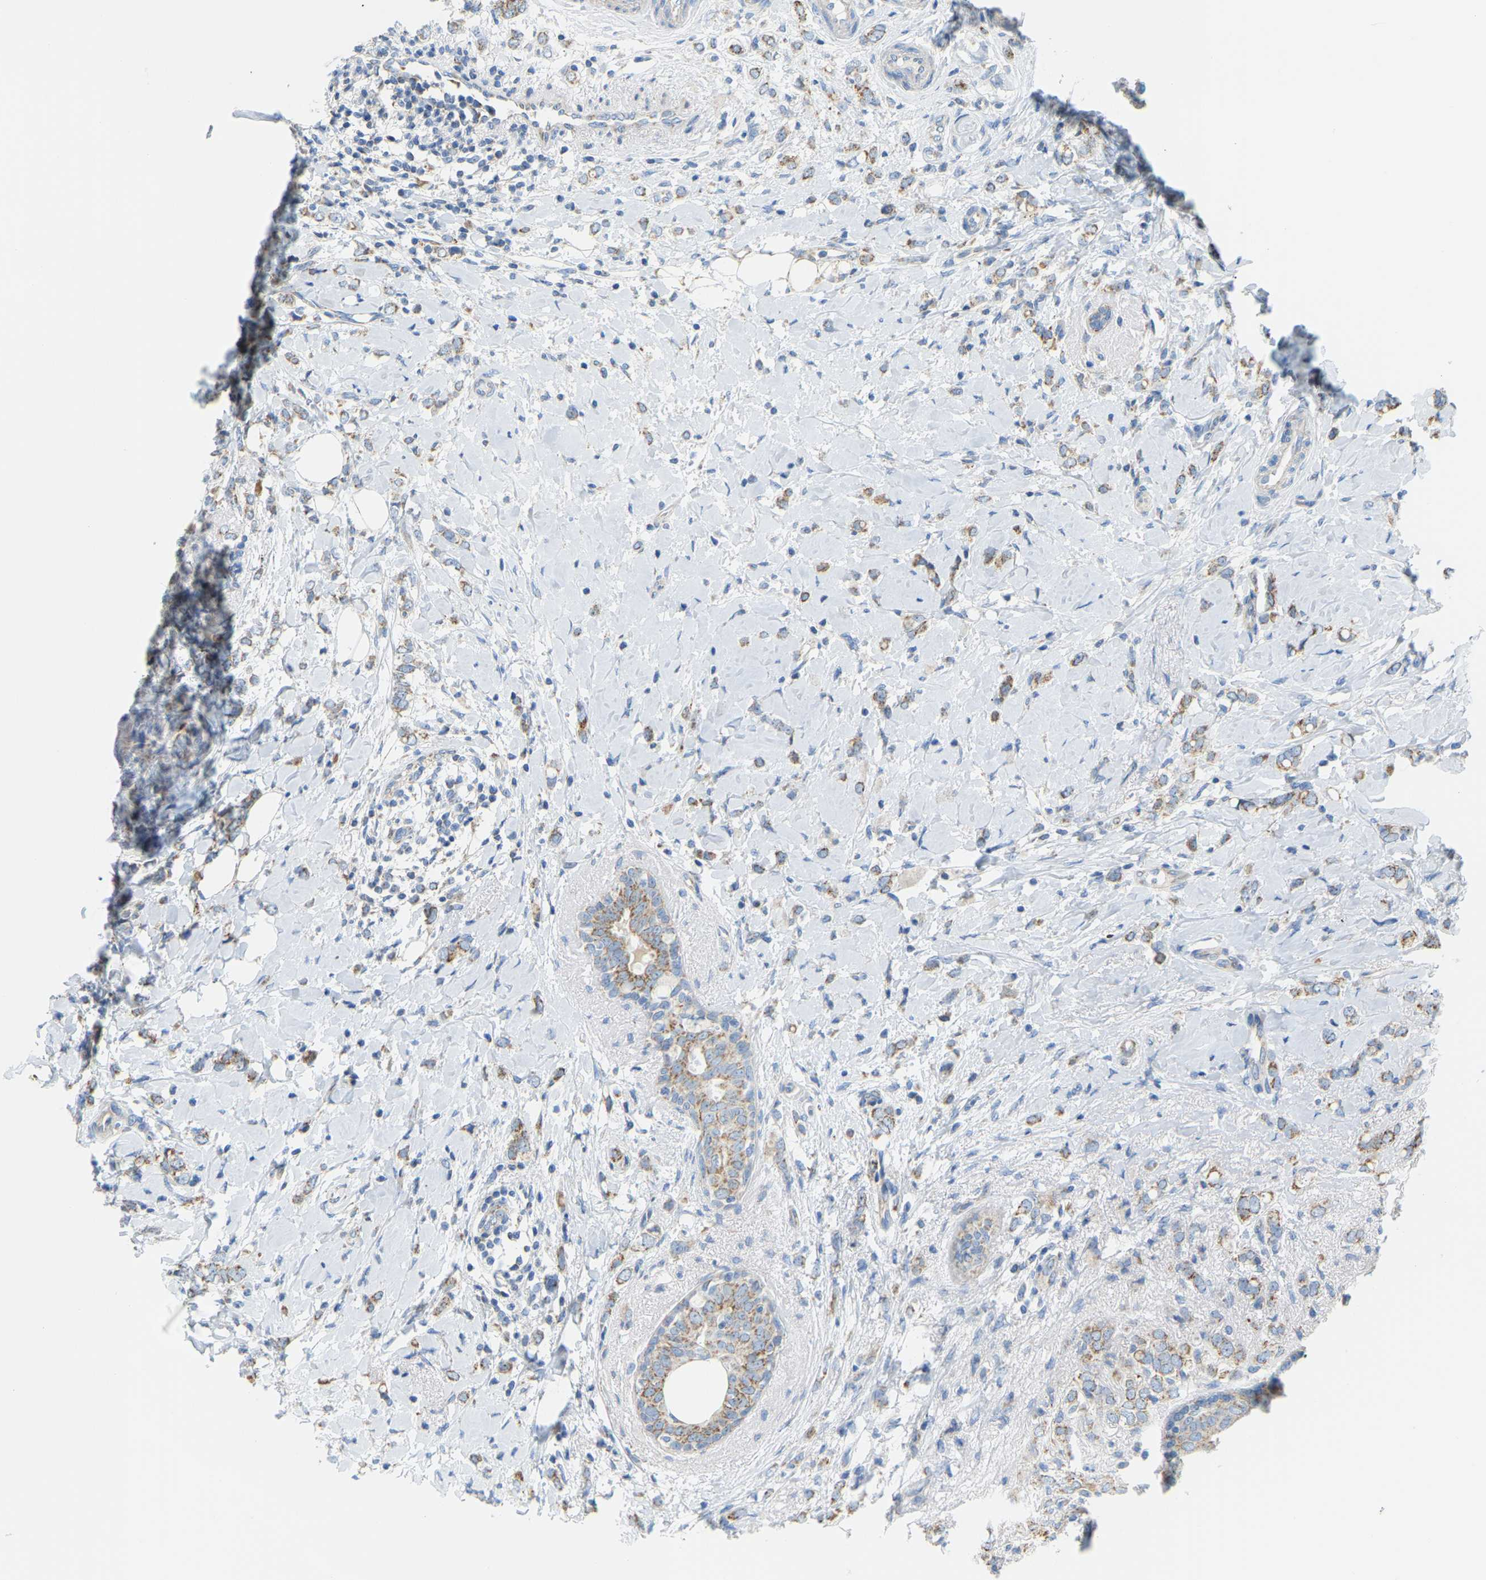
{"staining": {"intensity": "moderate", "quantity": "25%-75%", "location": "cytoplasmic/membranous"}, "tissue": "breast cancer", "cell_type": "Tumor cells", "image_type": "cancer", "snomed": [{"axis": "morphology", "description": "Normal tissue, NOS"}, {"axis": "morphology", "description": "Lobular carcinoma"}, {"axis": "topography", "description": "Breast"}], "caption": "The histopathology image shows immunohistochemical staining of breast lobular carcinoma. There is moderate cytoplasmic/membranous staining is appreciated in approximately 25%-75% of tumor cells.", "gene": "GDA", "patient": {"sex": "female", "age": 47}}